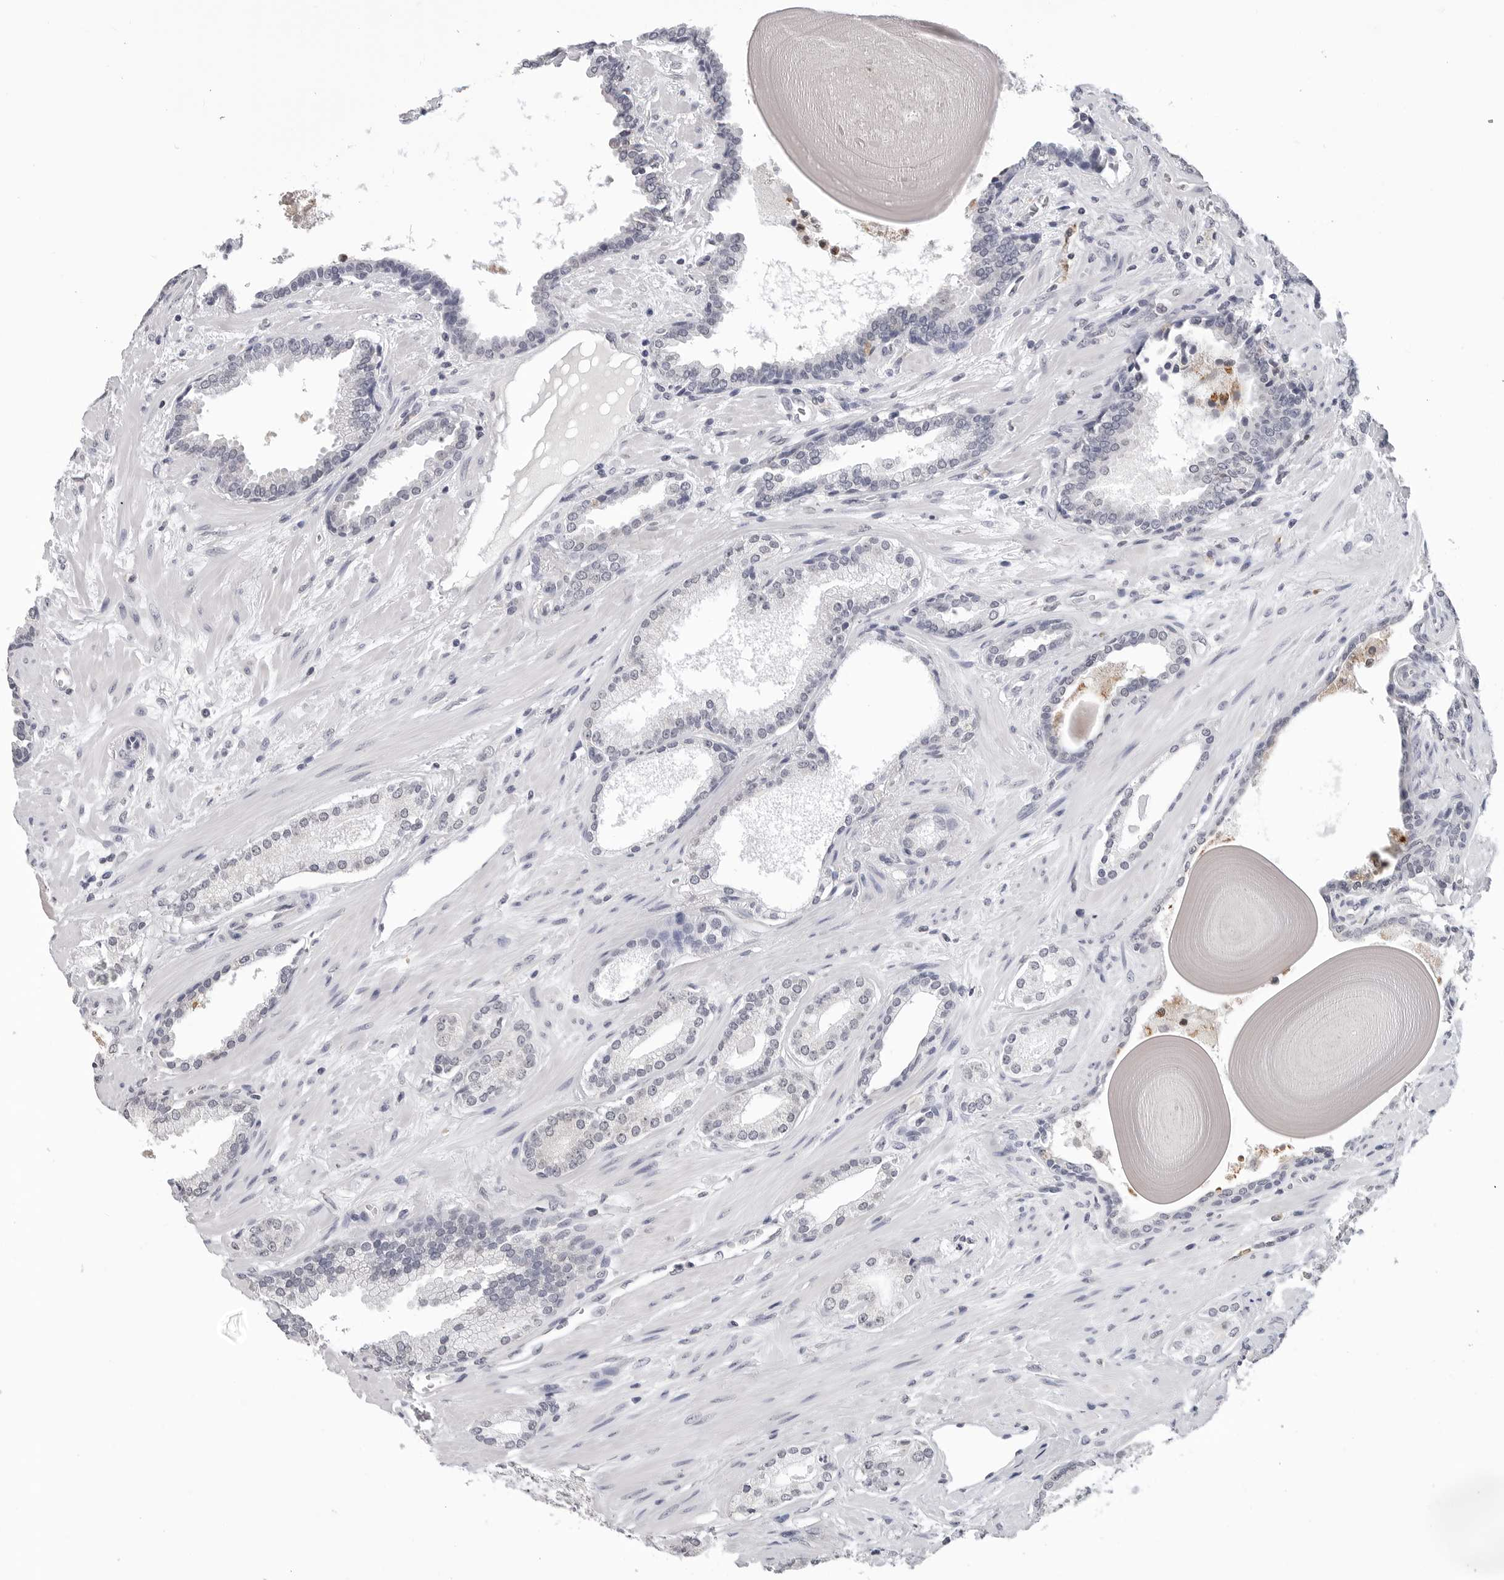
{"staining": {"intensity": "negative", "quantity": "none", "location": "none"}, "tissue": "prostate cancer", "cell_type": "Tumor cells", "image_type": "cancer", "snomed": [{"axis": "morphology", "description": "Adenocarcinoma, Low grade"}, {"axis": "topography", "description": "Prostate"}], "caption": "A high-resolution histopathology image shows IHC staining of prostate cancer (adenocarcinoma (low-grade)), which shows no significant expression in tumor cells.", "gene": "TRMT13", "patient": {"sex": "male", "age": 70}}